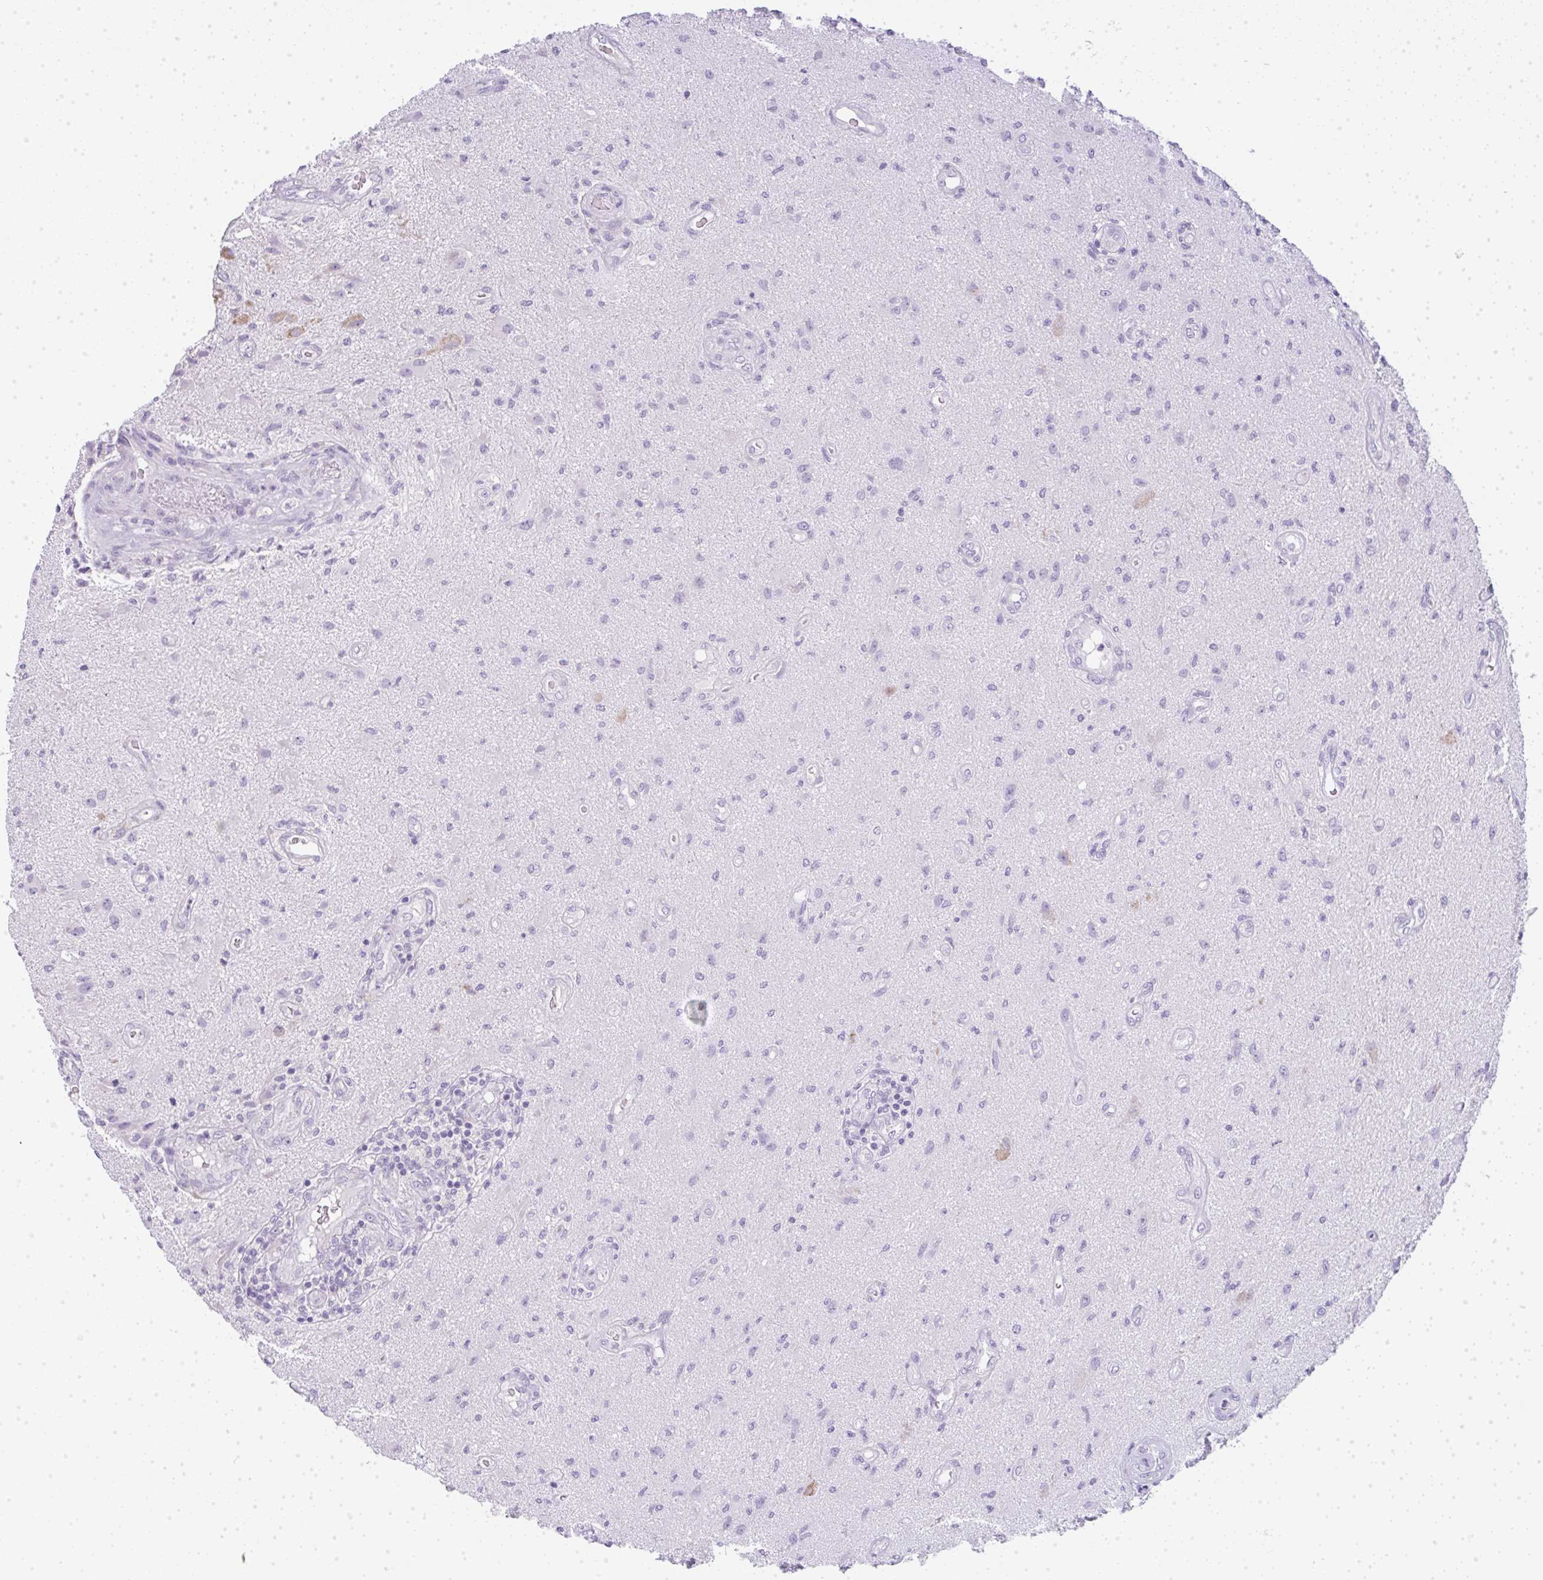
{"staining": {"intensity": "negative", "quantity": "none", "location": "none"}, "tissue": "glioma", "cell_type": "Tumor cells", "image_type": "cancer", "snomed": [{"axis": "morphology", "description": "Glioma, malignant, High grade"}, {"axis": "topography", "description": "Brain"}], "caption": "Tumor cells are negative for brown protein staining in high-grade glioma (malignant).", "gene": "LPAR4", "patient": {"sex": "male", "age": 67}}